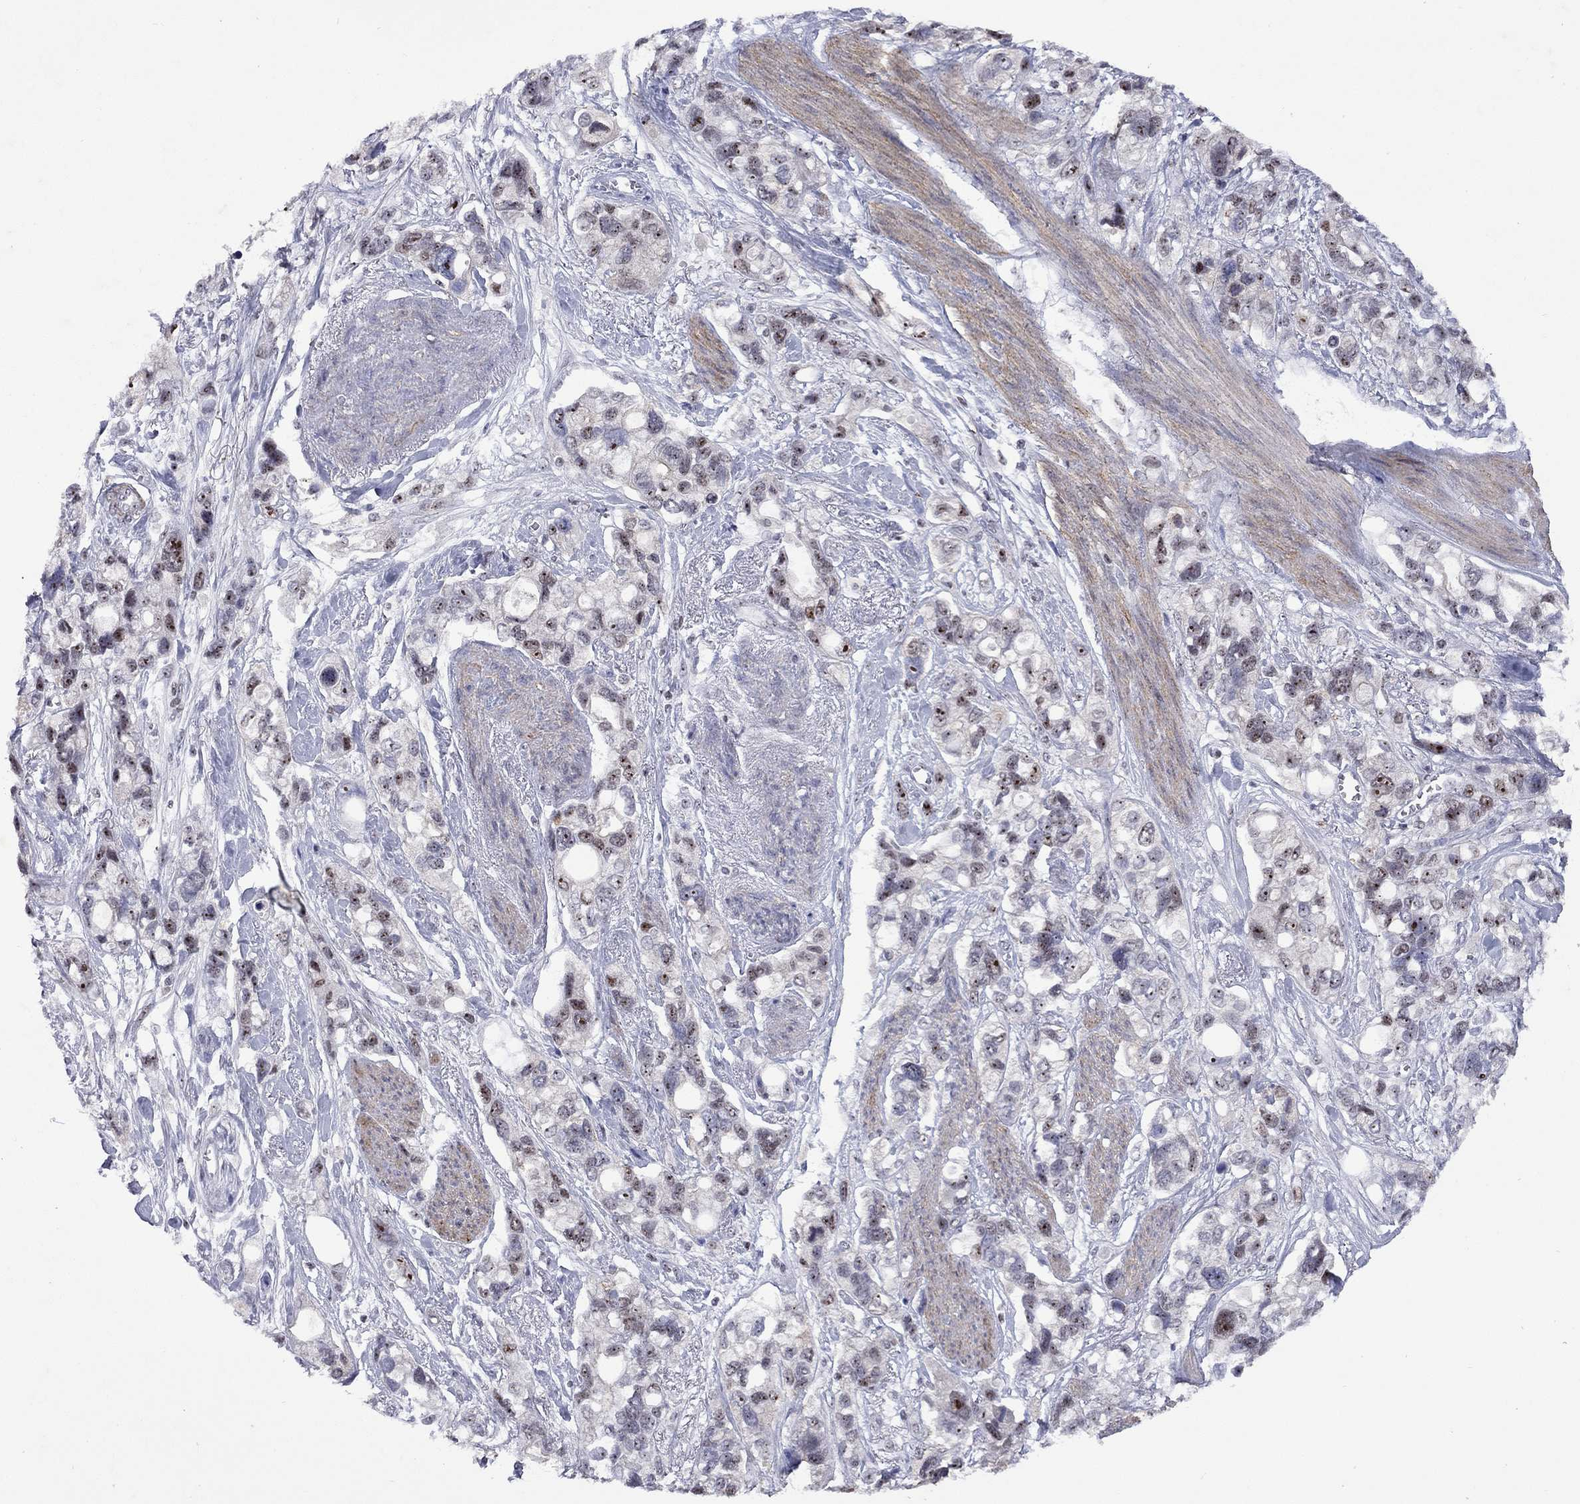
{"staining": {"intensity": "strong", "quantity": "<25%", "location": "nuclear"}, "tissue": "stomach cancer", "cell_type": "Tumor cells", "image_type": "cancer", "snomed": [{"axis": "morphology", "description": "Adenocarcinoma, NOS"}, {"axis": "topography", "description": "Stomach, upper"}], "caption": "About <25% of tumor cells in human adenocarcinoma (stomach) show strong nuclear protein staining as visualized by brown immunohistochemical staining.", "gene": "SPOUT1", "patient": {"sex": "female", "age": 81}}